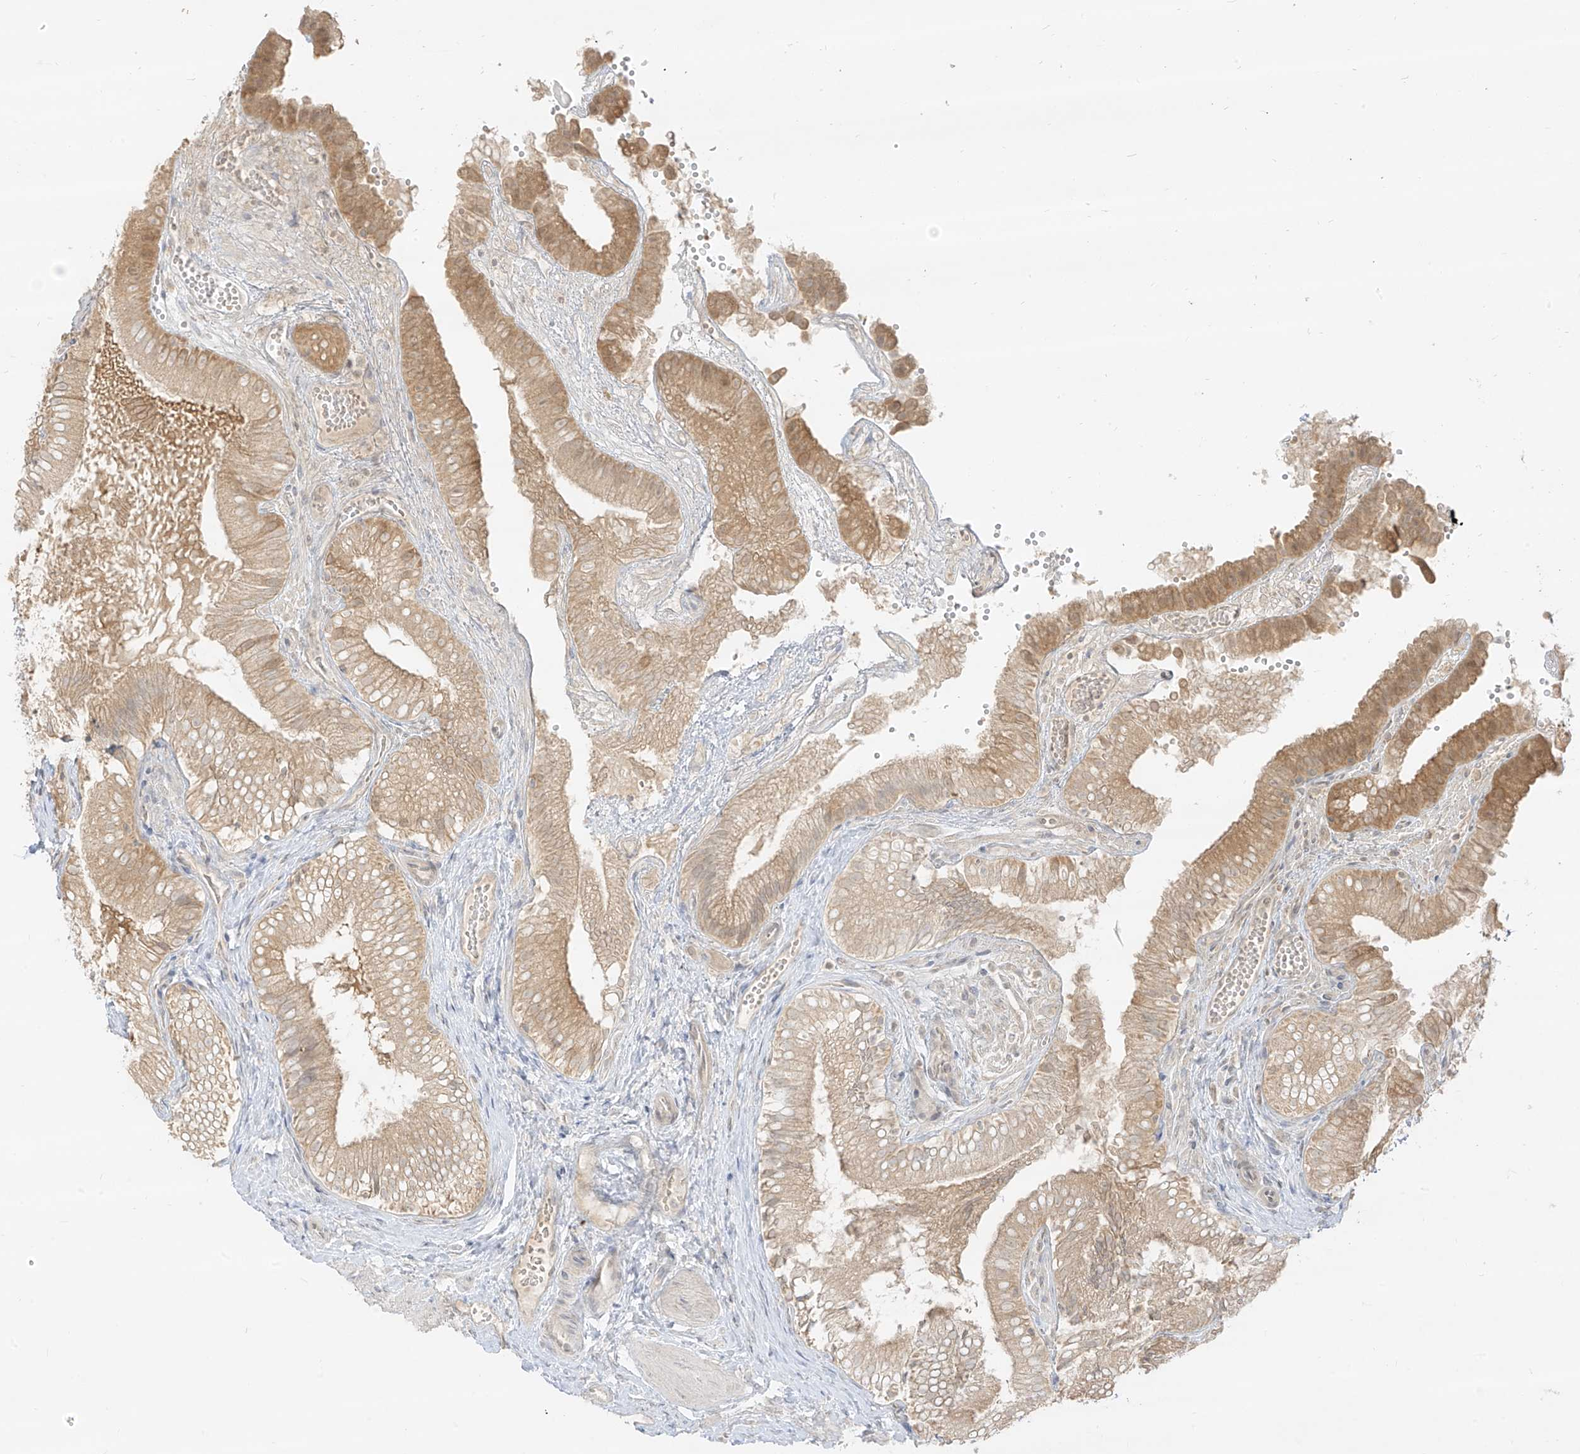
{"staining": {"intensity": "moderate", "quantity": ">75%", "location": "cytoplasmic/membranous"}, "tissue": "gallbladder", "cell_type": "Glandular cells", "image_type": "normal", "snomed": [{"axis": "morphology", "description": "Normal tissue, NOS"}, {"axis": "topography", "description": "Gallbladder"}], "caption": "Normal gallbladder was stained to show a protein in brown. There is medium levels of moderate cytoplasmic/membranous staining in about >75% of glandular cells. The protein is shown in brown color, while the nuclei are stained blue.", "gene": "LIPT1", "patient": {"sex": "female", "age": 30}}